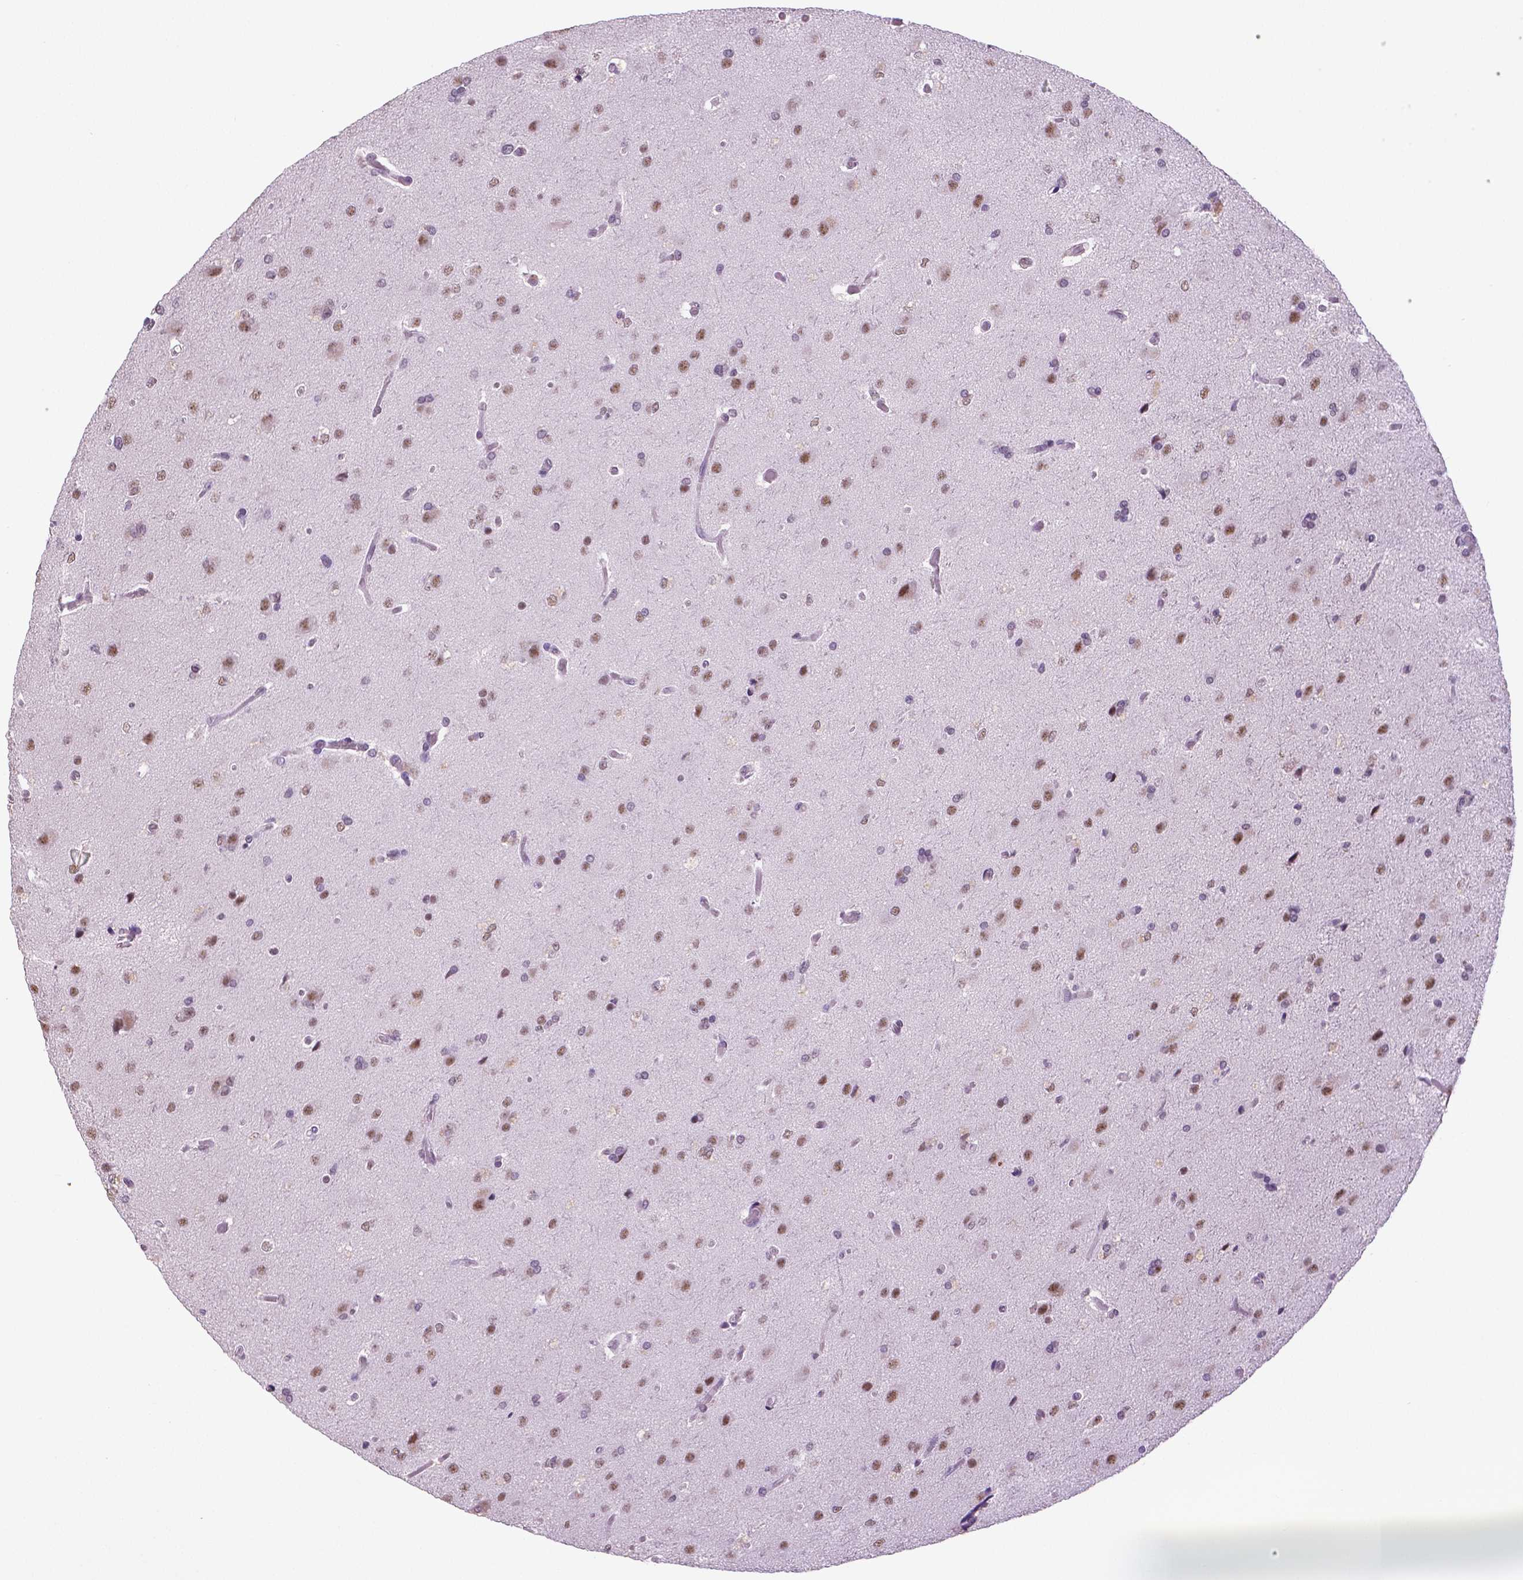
{"staining": {"intensity": "weak", "quantity": "25%-75%", "location": "nuclear"}, "tissue": "glioma", "cell_type": "Tumor cells", "image_type": "cancer", "snomed": [{"axis": "morphology", "description": "Glioma, malignant, High grade"}, {"axis": "topography", "description": "Brain"}], "caption": "Malignant glioma (high-grade) stained for a protein exhibits weak nuclear positivity in tumor cells. The protein is stained brown, and the nuclei are stained in blue (DAB (3,3'-diaminobenzidine) IHC with brightfield microscopy, high magnification).", "gene": "IGF2BP1", "patient": {"sex": "male", "age": 68}}